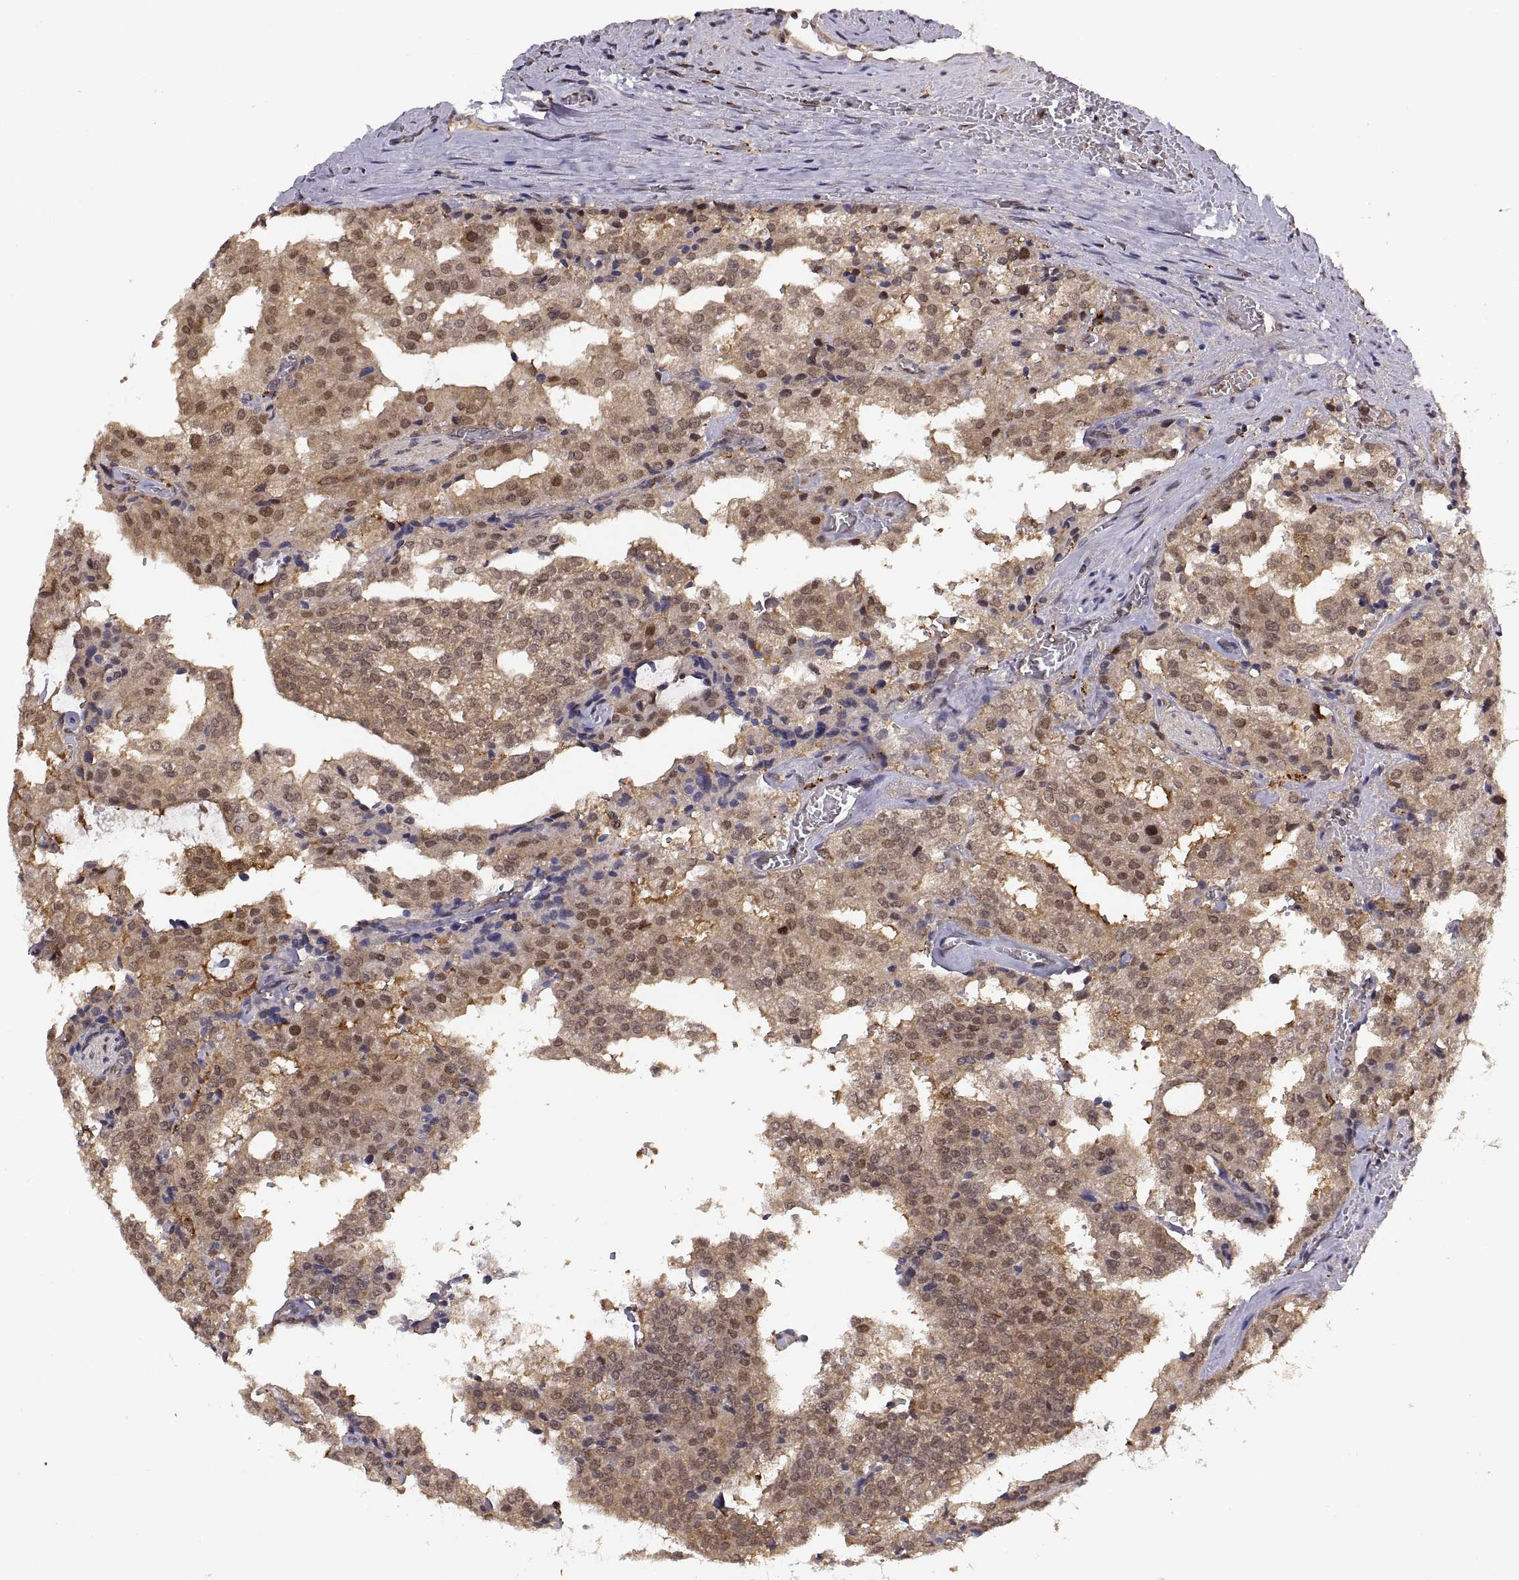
{"staining": {"intensity": "moderate", "quantity": "25%-75%", "location": "cytoplasmic/membranous,nuclear"}, "tissue": "prostate cancer", "cell_type": "Tumor cells", "image_type": "cancer", "snomed": [{"axis": "morphology", "description": "Adenocarcinoma, High grade"}, {"axis": "topography", "description": "Prostate"}], "caption": "A photomicrograph of human adenocarcinoma (high-grade) (prostate) stained for a protein displays moderate cytoplasmic/membranous and nuclear brown staining in tumor cells. The staining is performed using DAB (3,3'-diaminobenzidine) brown chromogen to label protein expression. The nuclei are counter-stained blue using hematoxylin.", "gene": "PSMC2", "patient": {"sex": "male", "age": 68}}